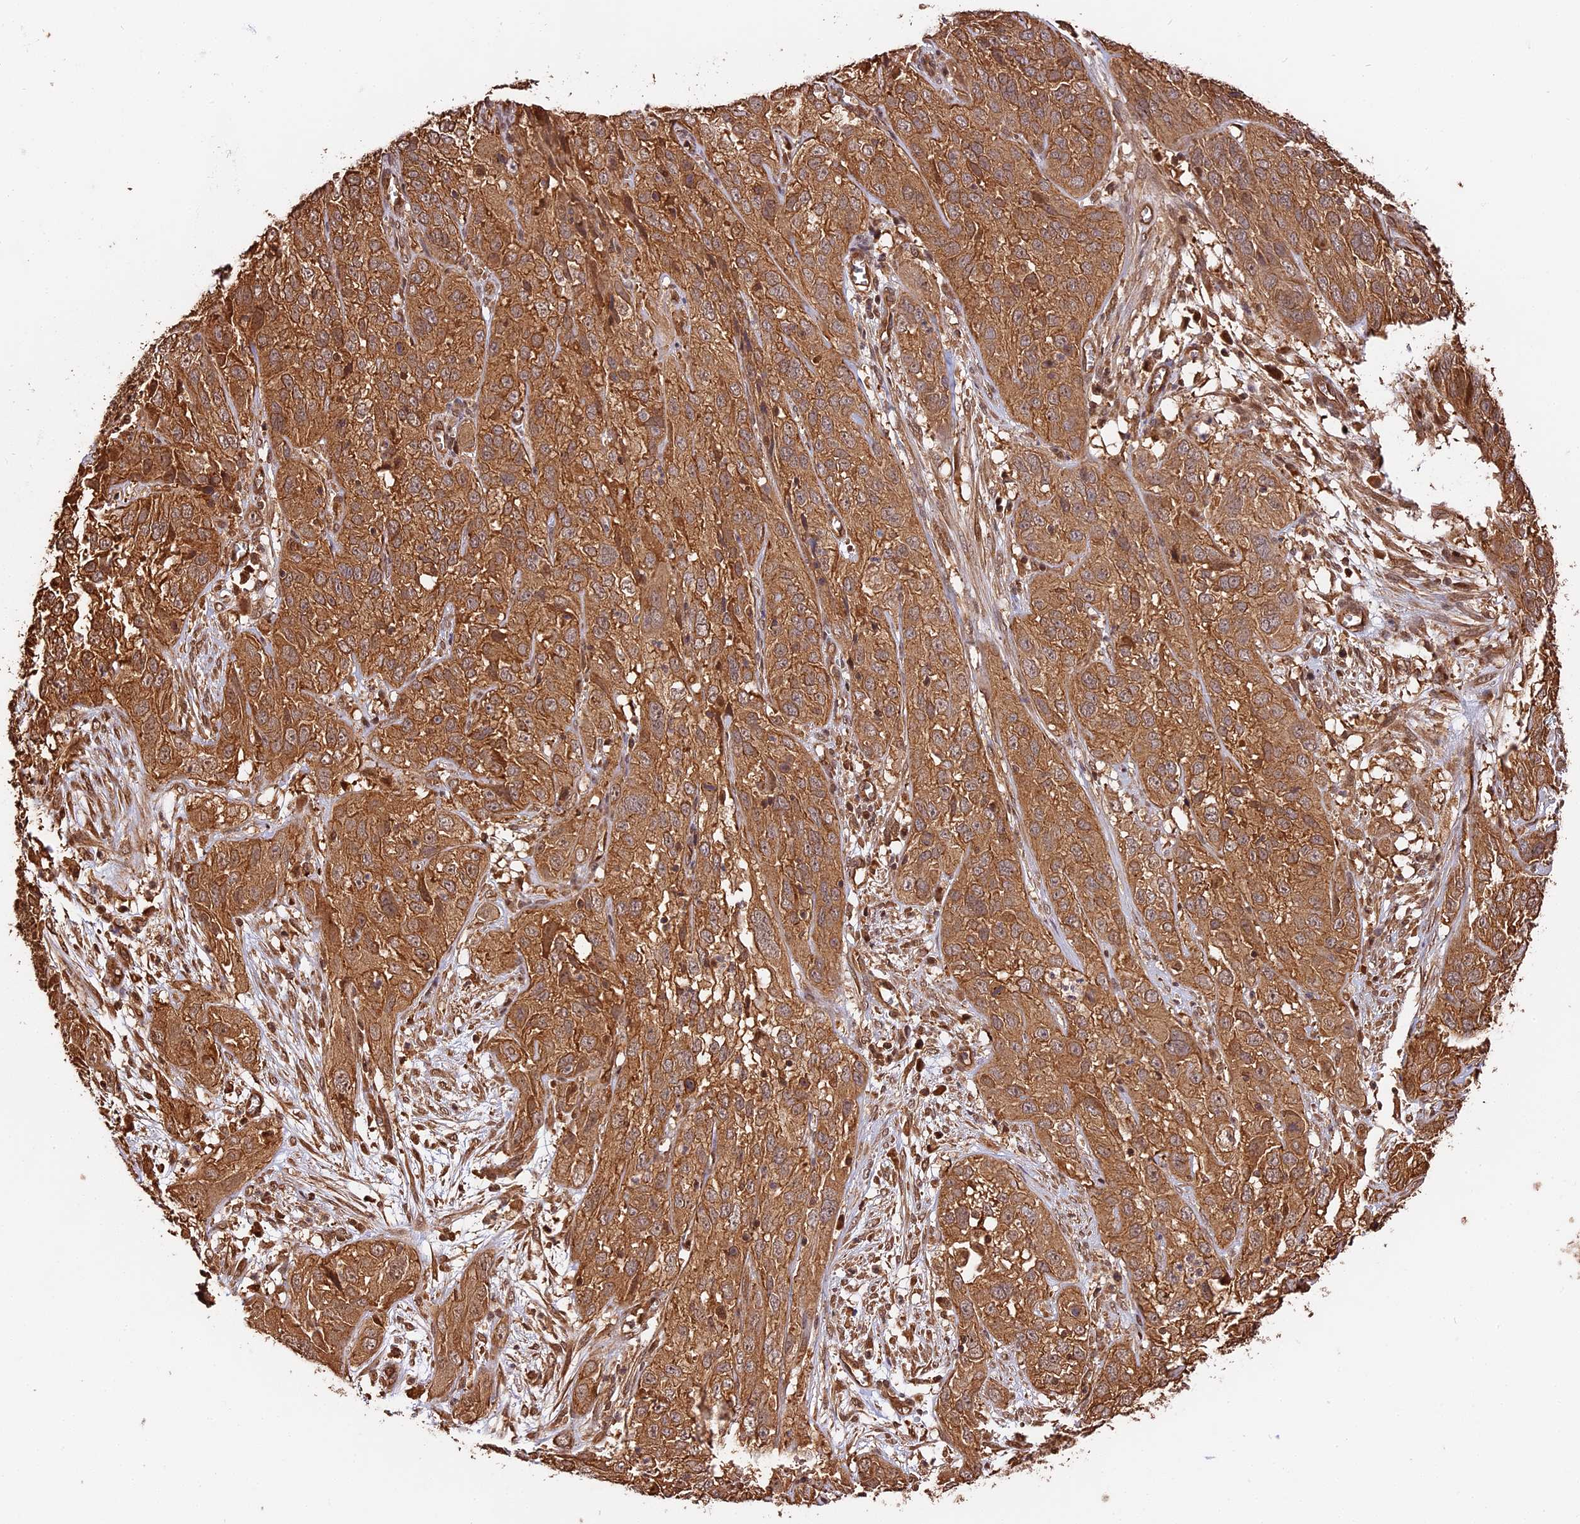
{"staining": {"intensity": "moderate", "quantity": ">75%", "location": "cytoplasmic/membranous"}, "tissue": "cervical cancer", "cell_type": "Tumor cells", "image_type": "cancer", "snomed": [{"axis": "morphology", "description": "Squamous cell carcinoma, NOS"}, {"axis": "topography", "description": "Cervix"}], "caption": "Immunohistochemical staining of human cervical cancer (squamous cell carcinoma) exhibits moderate cytoplasmic/membranous protein expression in about >75% of tumor cells. (IHC, brightfield microscopy, high magnification).", "gene": "PPP1R37", "patient": {"sex": "female", "age": 32}}